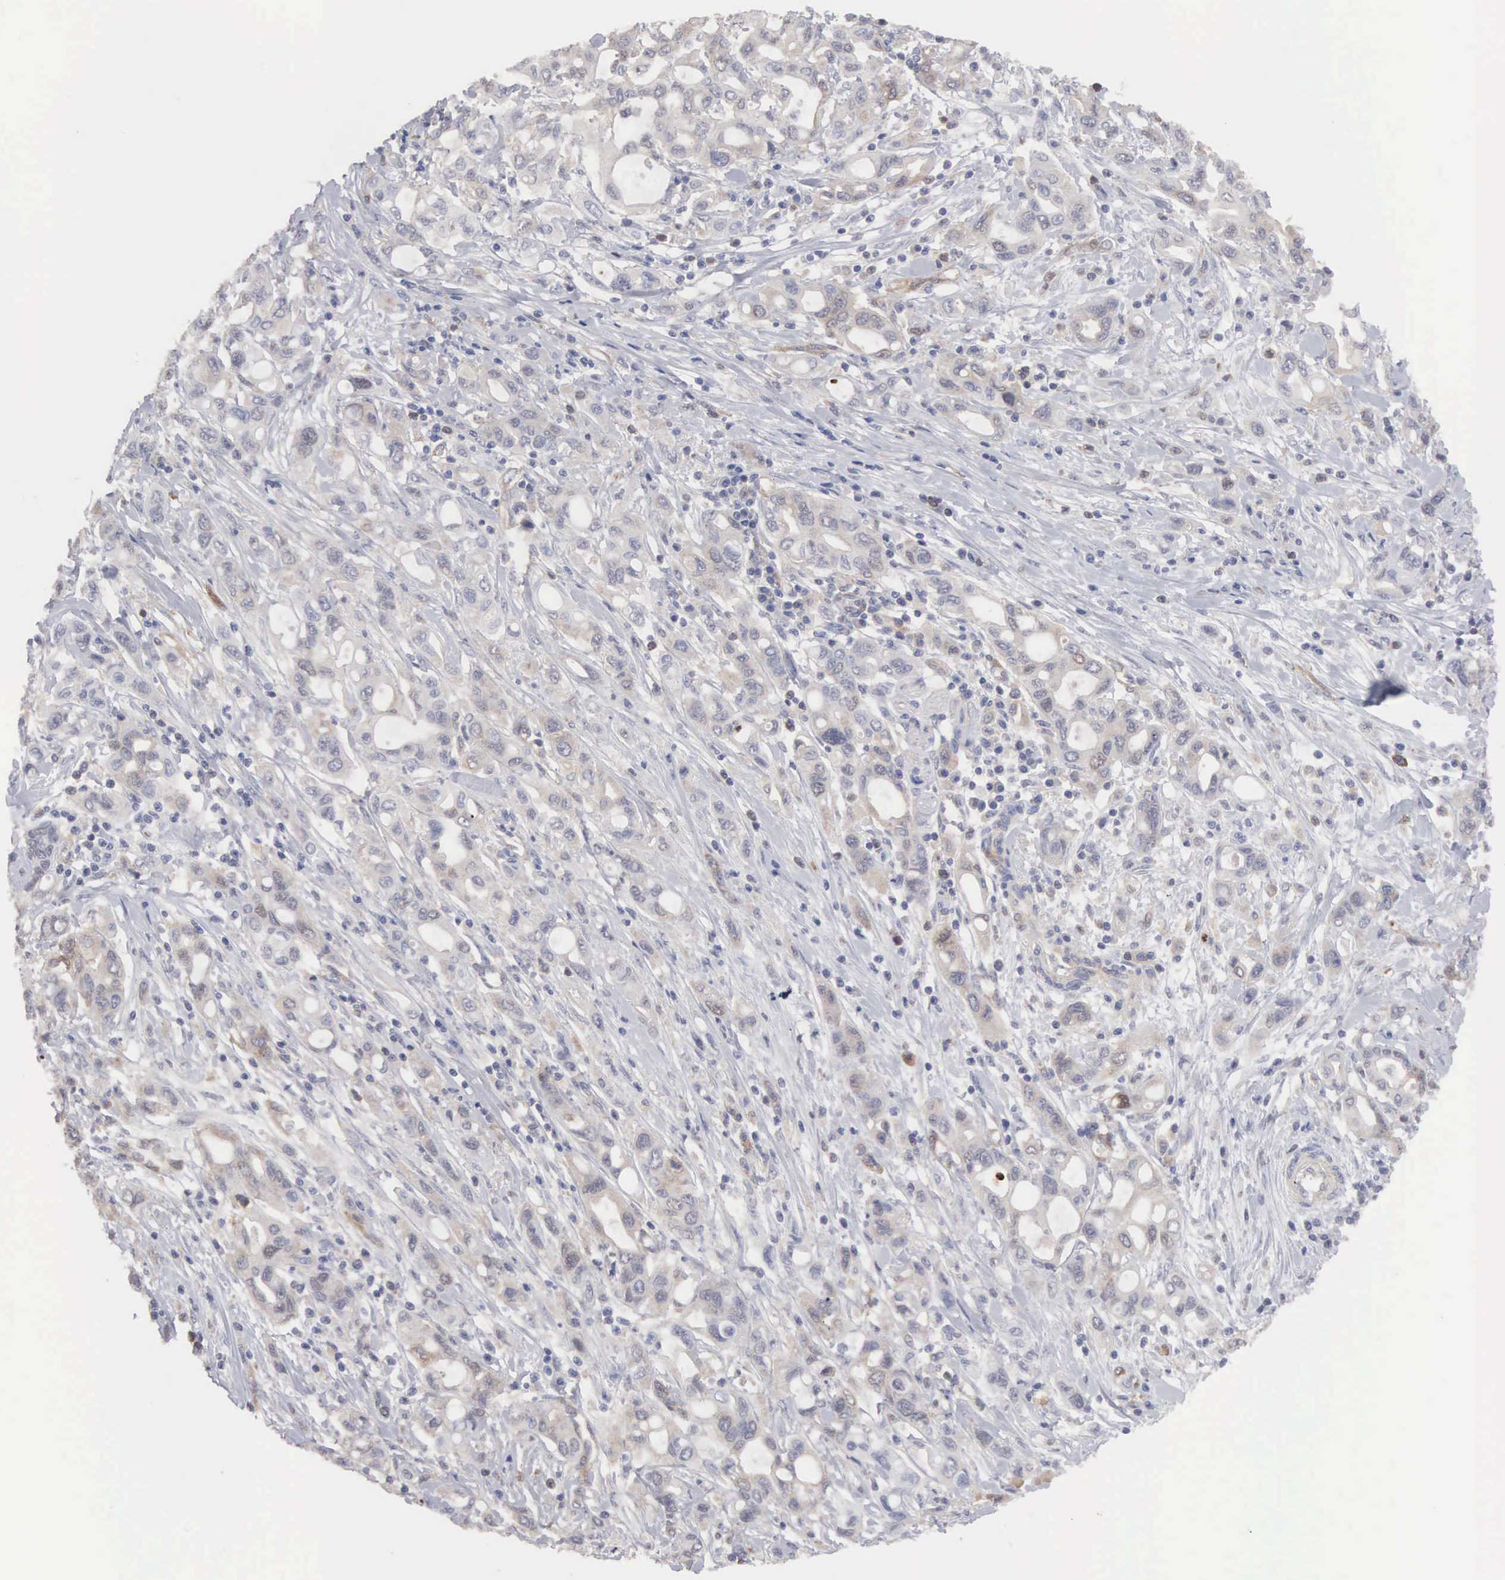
{"staining": {"intensity": "weak", "quantity": "<25%", "location": "cytoplasmic/membranous"}, "tissue": "pancreatic cancer", "cell_type": "Tumor cells", "image_type": "cancer", "snomed": [{"axis": "morphology", "description": "Adenocarcinoma, NOS"}, {"axis": "topography", "description": "Pancreas"}], "caption": "The micrograph demonstrates no significant expression in tumor cells of pancreatic cancer (adenocarcinoma). The staining is performed using DAB (3,3'-diaminobenzidine) brown chromogen with nuclei counter-stained in using hematoxylin.", "gene": "MTHFD1", "patient": {"sex": "female", "age": 57}}